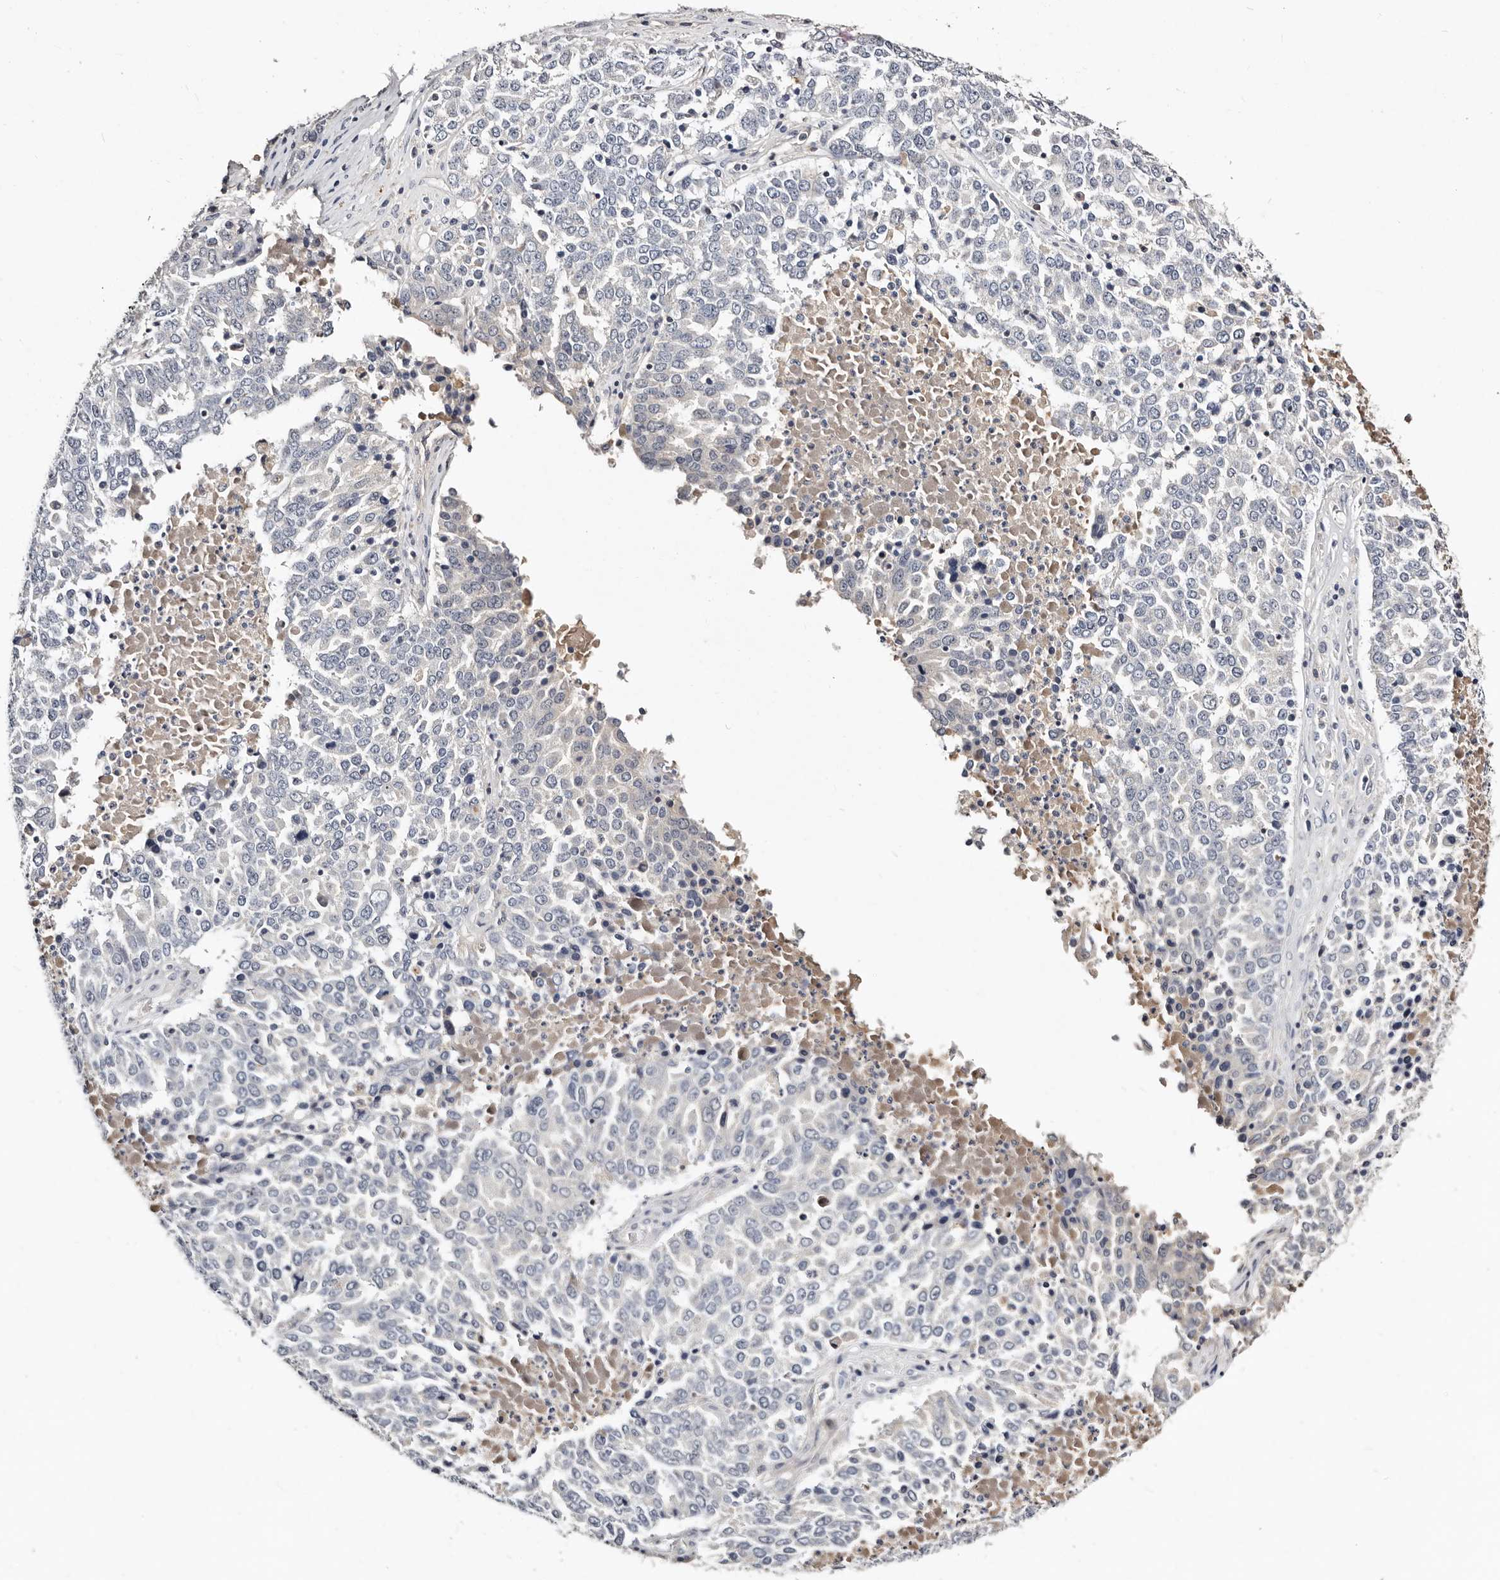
{"staining": {"intensity": "negative", "quantity": "none", "location": "none"}, "tissue": "ovarian cancer", "cell_type": "Tumor cells", "image_type": "cancer", "snomed": [{"axis": "morphology", "description": "Carcinoma, endometroid"}, {"axis": "topography", "description": "Ovary"}], "caption": "Immunohistochemical staining of endometroid carcinoma (ovarian) demonstrates no significant staining in tumor cells. (DAB (3,3'-diaminobenzidine) immunohistochemistry with hematoxylin counter stain).", "gene": "MRPS33", "patient": {"sex": "female", "age": 62}}